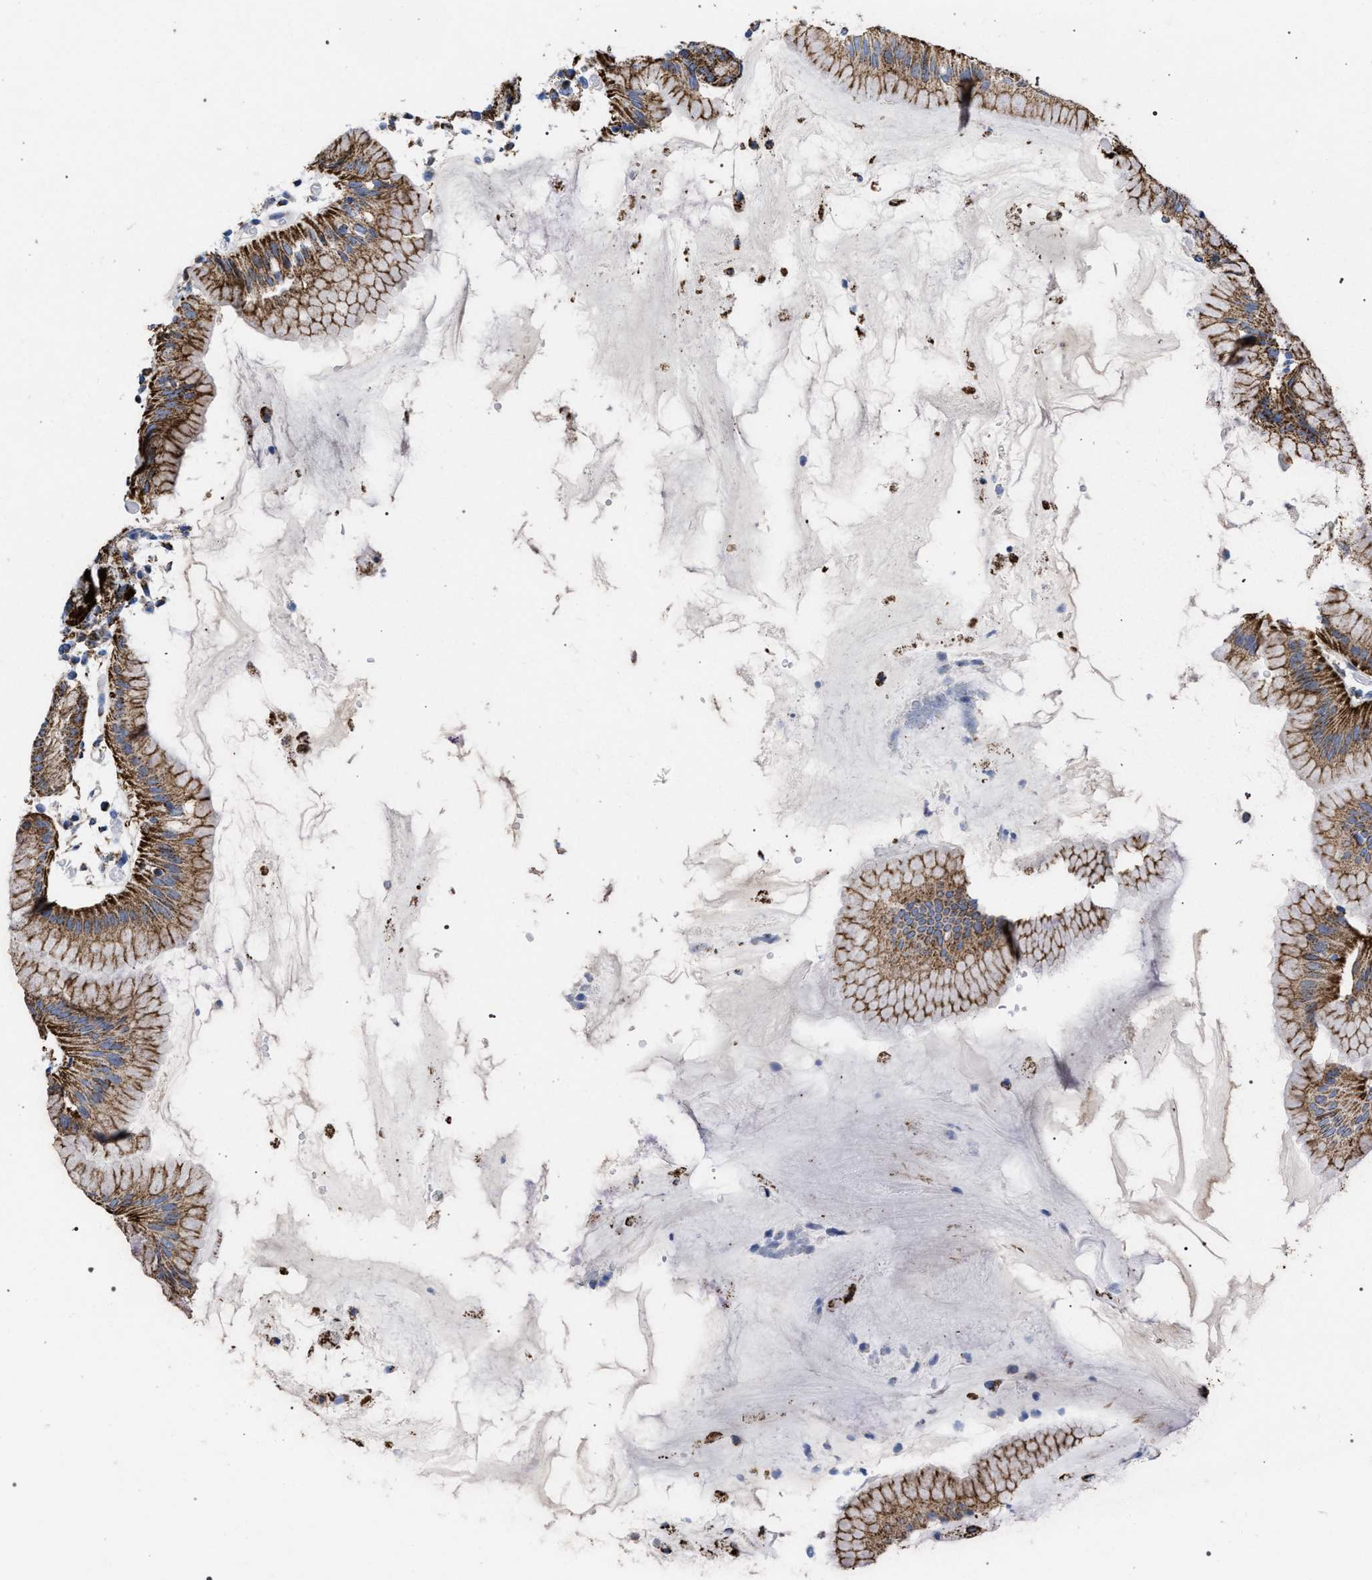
{"staining": {"intensity": "strong", "quantity": ">75%", "location": "cytoplasmic/membranous"}, "tissue": "stomach", "cell_type": "Glandular cells", "image_type": "normal", "snomed": [{"axis": "morphology", "description": "Normal tissue, NOS"}, {"axis": "topography", "description": "Stomach"}, {"axis": "topography", "description": "Stomach, lower"}], "caption": "Protein expression analysis of benign stomach demonstrates strong cytoplasmic/membranous expression in about >75% of glandular cells.", "gene": "ACADS", "patient": {"sex": "female", "age": 75}}